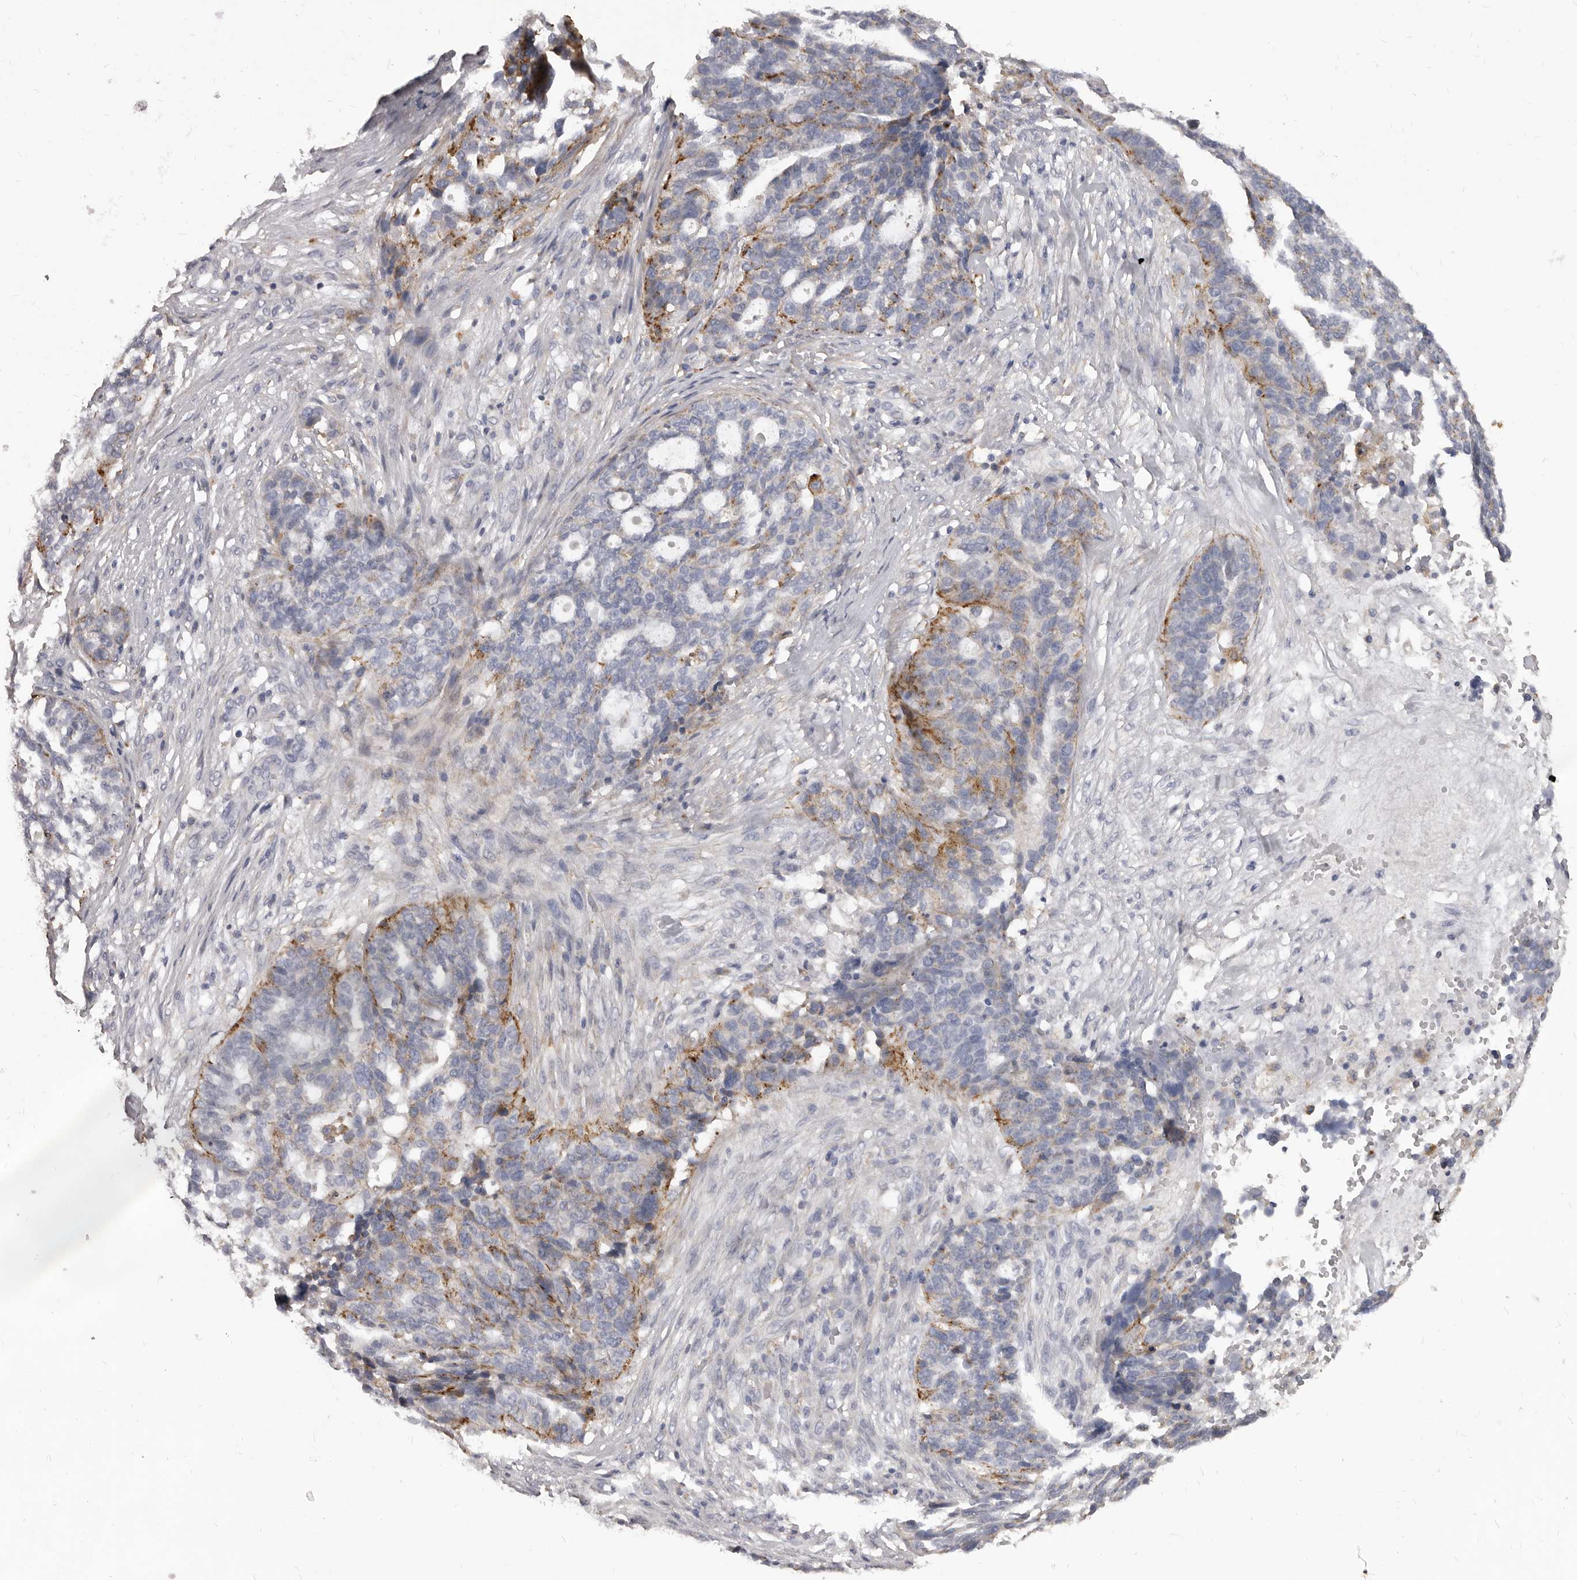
{"staining": {"intensity": "moderate", "quantity": "25%-75%", "location": "cytoplasmic/membranous"}, "tissue": "ovarian cancer", "cell_type": "Tumor cells", "image_type": "cancer", "snomed": [{"axis": "morphology", "description": "Cystadenocarcinoma, serous, NOS"}, {"axis": "topography", "description": "Ovary"}], "caption": "Tumor cells demonstrate medium levels of moderate cytoplasmic/membranous positivity in approximately 25%-75% of cells in human ovarian cancer (serous cystadenocarcinoma). (DAB IHC, brown staining for protein, blue staining for nuclei).", "gene": "PI4K2A", "patient": {"sex": "female", "age": 59}}